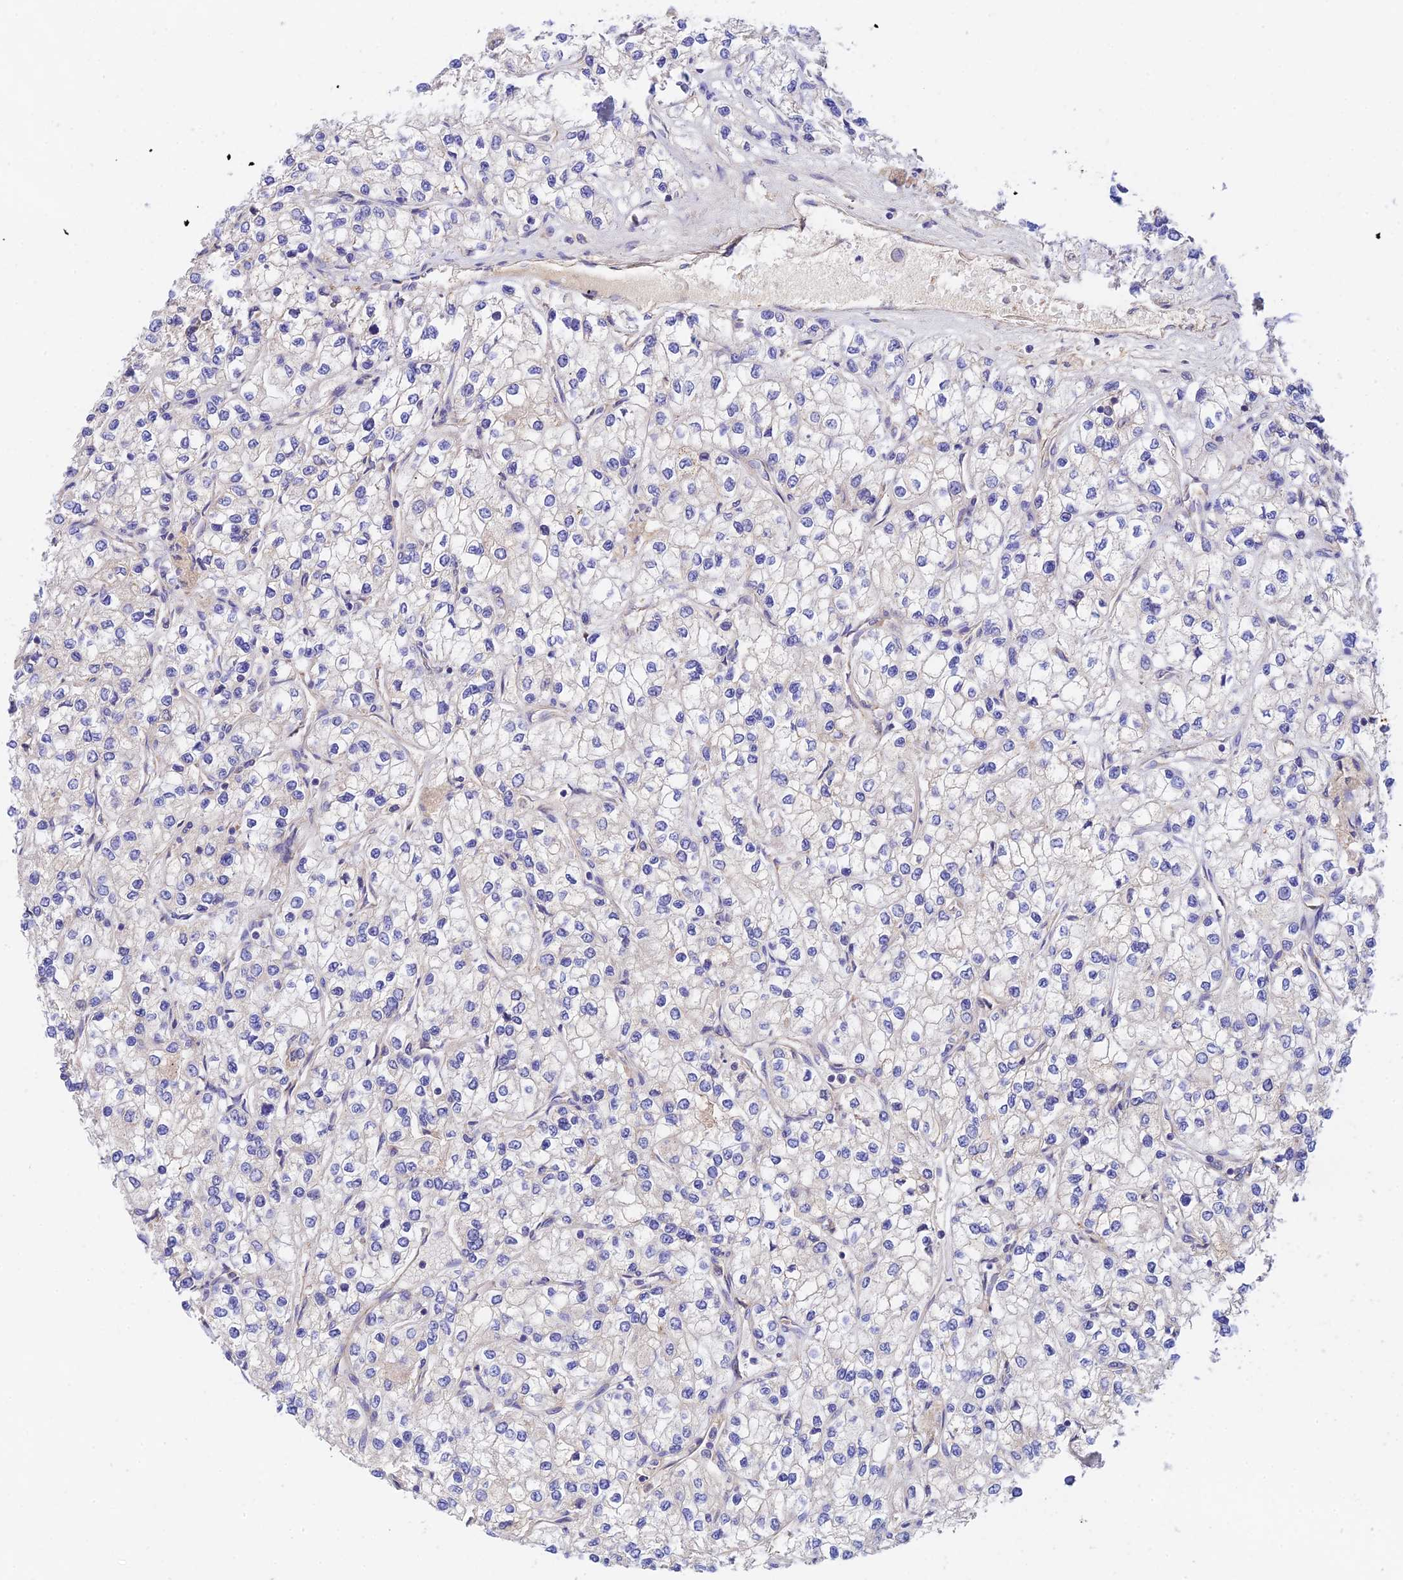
{"staining": {"intensity": "negative", "quantity": "none", "location": "none"}, "tissue": "renal cancer", "cell_type": "Tumor cells", "image_type": "cancer", "snomed": [{"axis": "morphology", "description": "Adenocarcinoma, NOS"}, {"axis": "topography", "description": "Kidney"}], "caption": "Human adenocarcinoma (renal) stained for a protein using immunohistochemistry demonstrates no expression in tumor cells.", "gene": "RANBP6", "patient": {"sex": "male", "age": 80}}